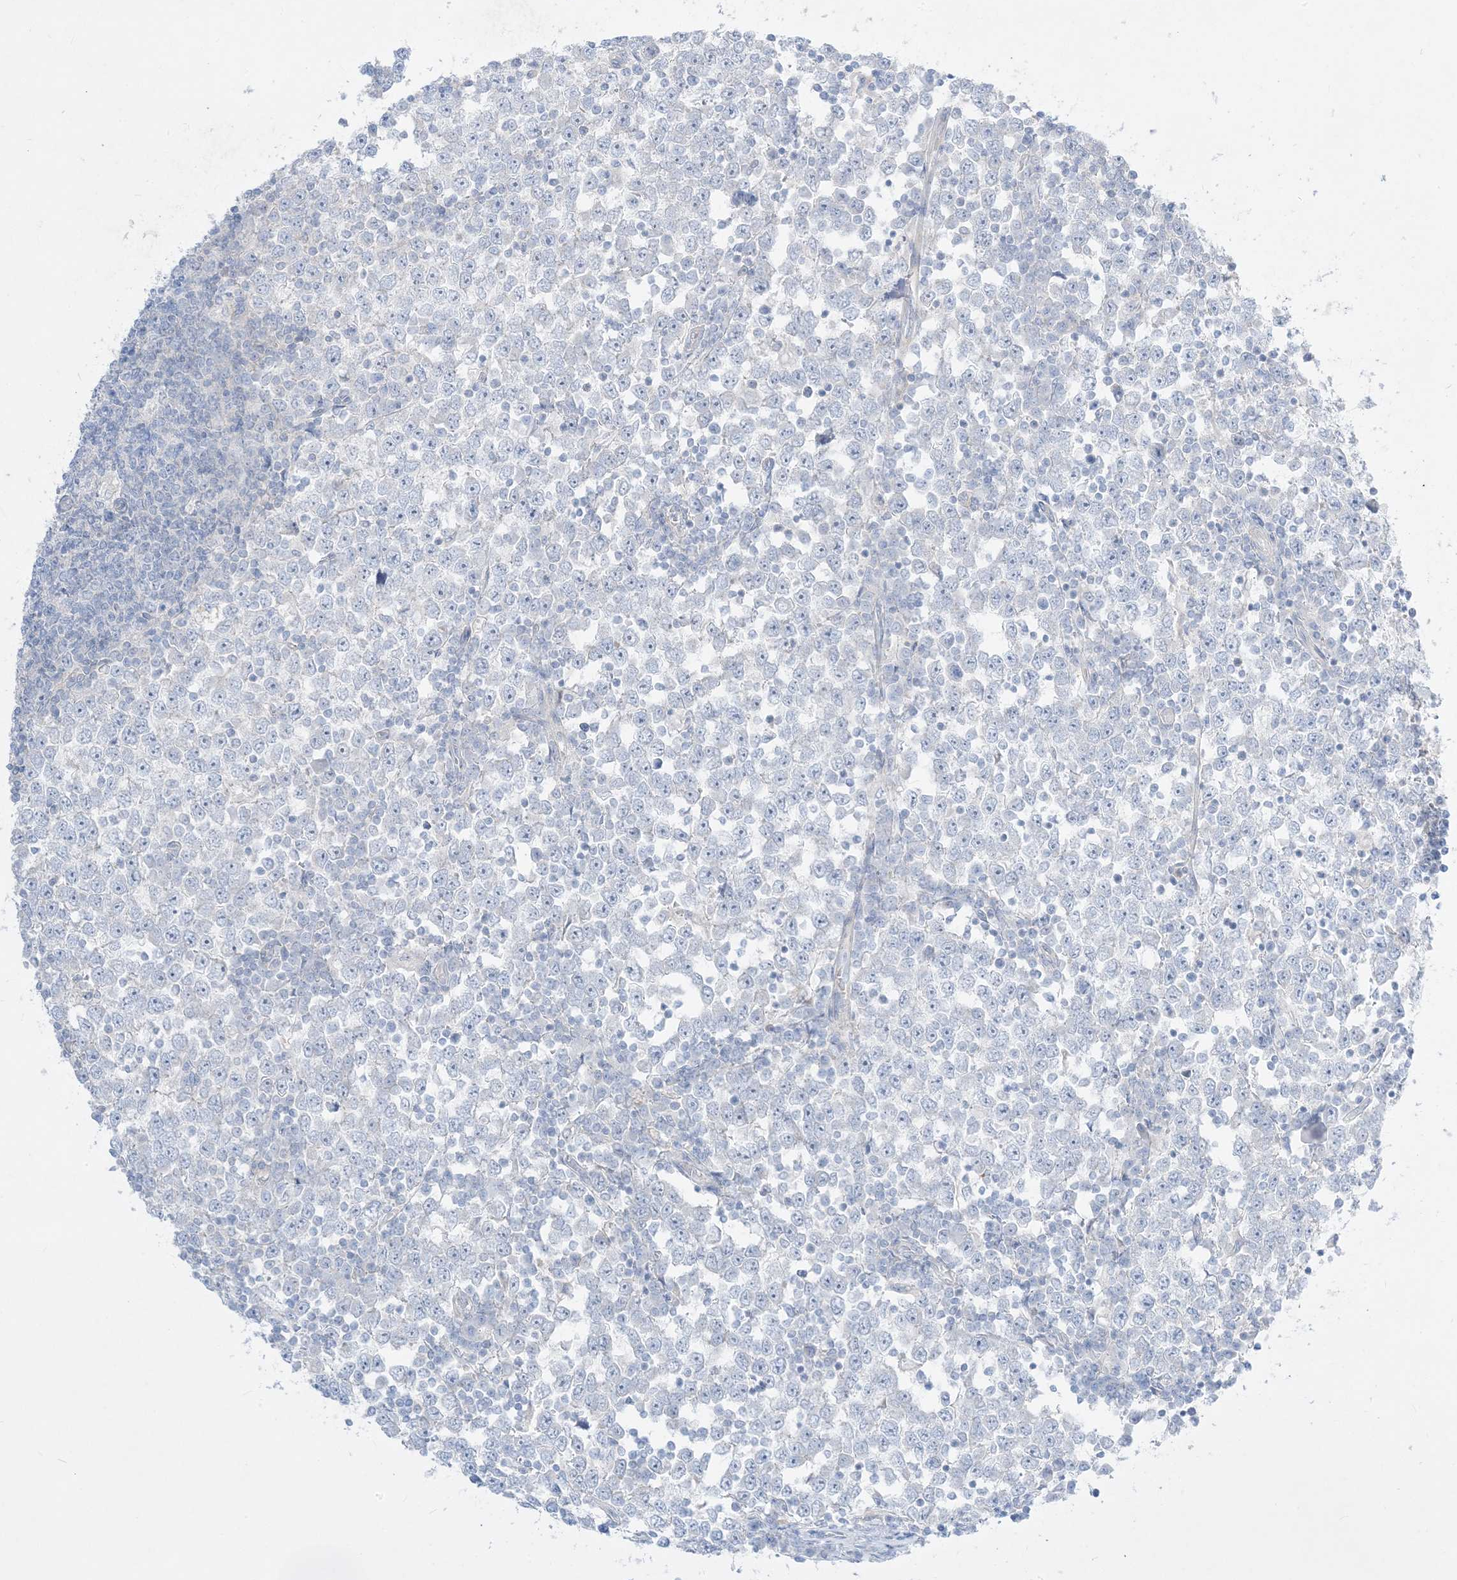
{"staining": {"intensity": "negative", "quantity": "none", "location": "none"}, "tissue": "testis cancer", "cell_type": "Tumor cells", "image_type": "cancer", "snomed": [{"axis": "morphology", "description": "Seminoma, NOS"}, {"axis": "topography", "description": "Testis"}], "caption": "Immunohistochemistry of human testis seminoma exhibits no expression in tumor cells.", "gene": "ARHGEF9", "patient": {"sex": "male", "age": 65}}